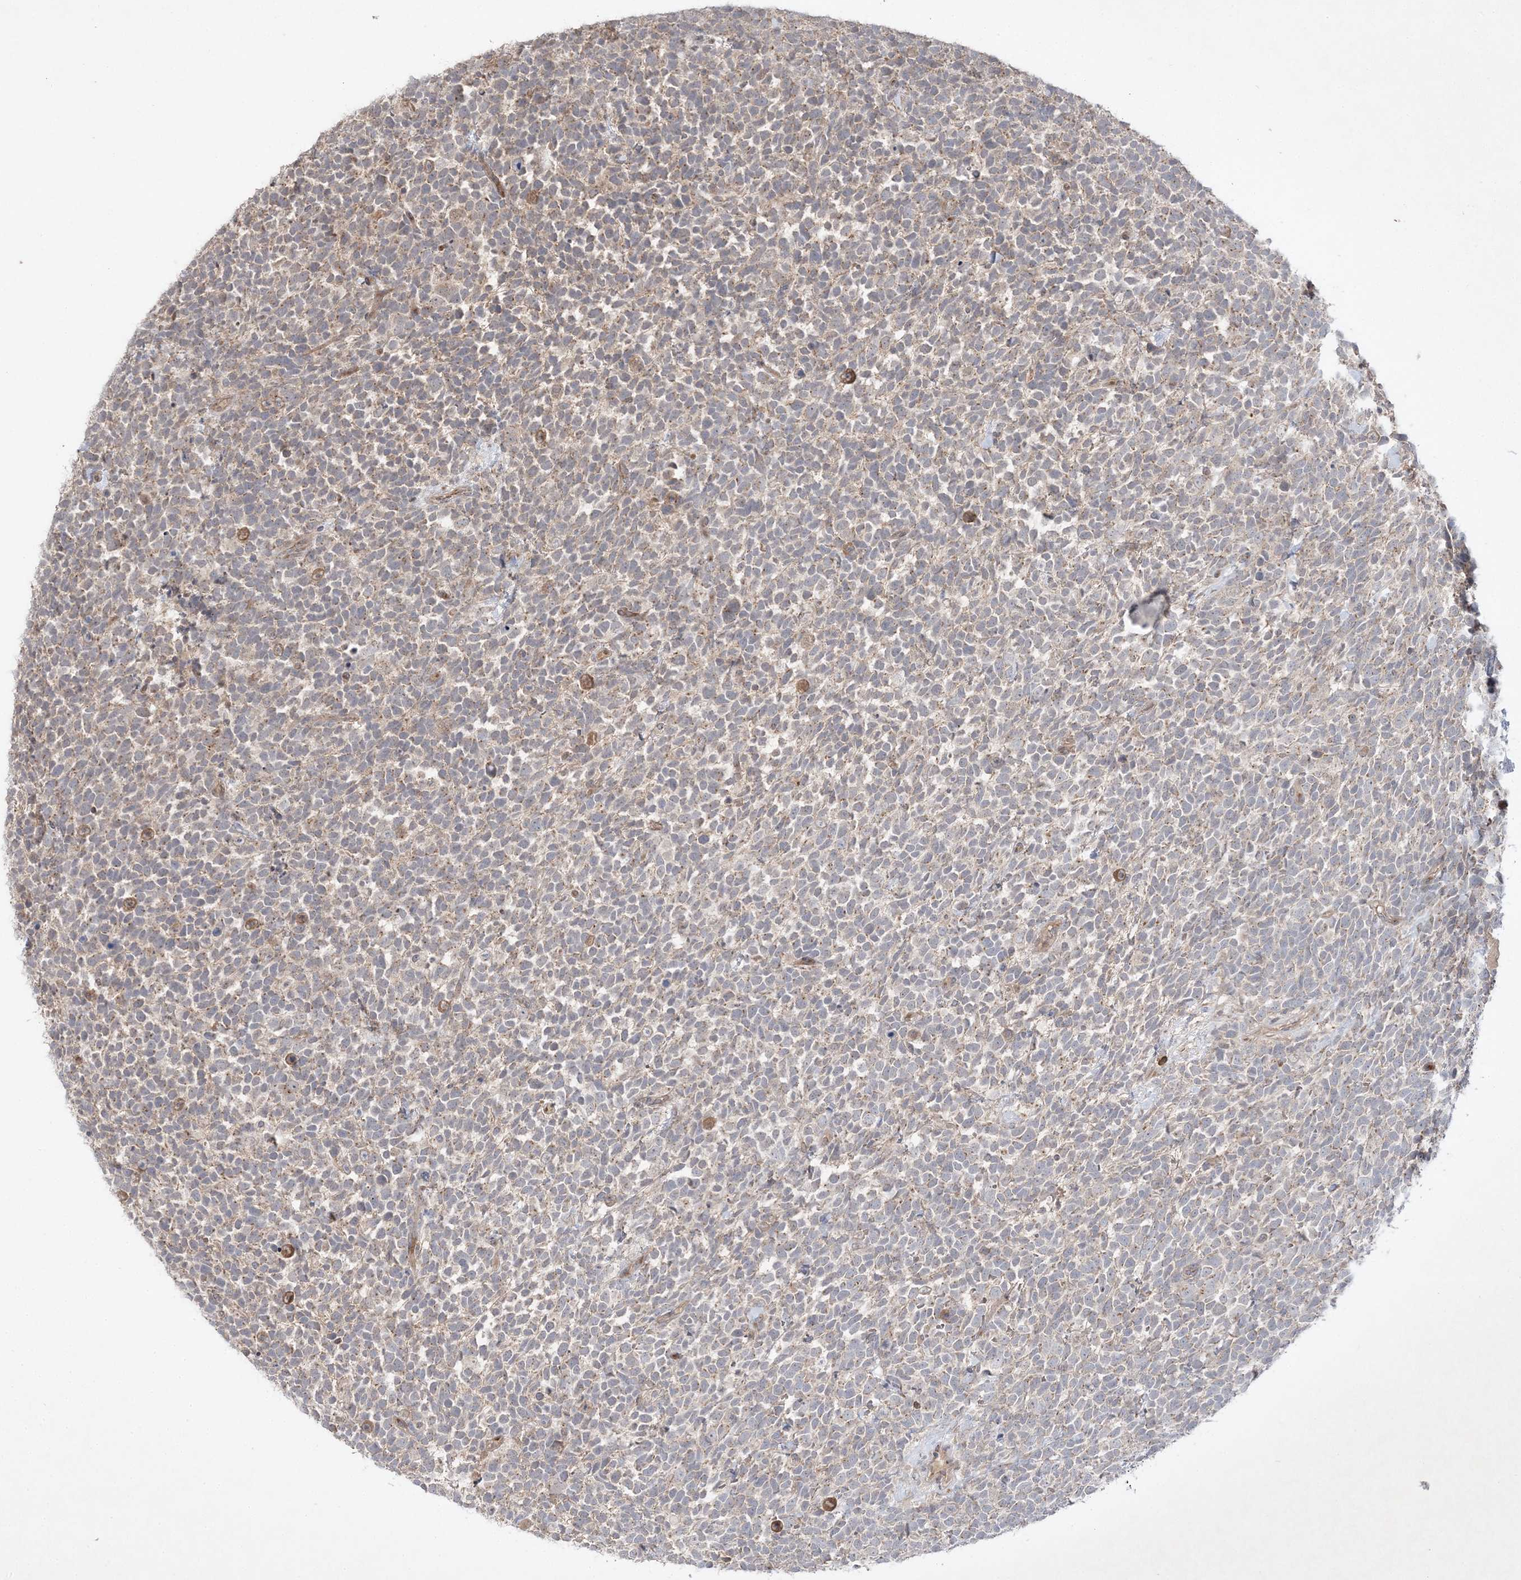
{"staining": {"intensity": "weak", "quantity": "25%-75%", "location": "cytoplasmic/membranous"}, "tissue": "urothelial cancer", "cell_type": "Tumor cells", "image_type": "cancer", "snomed": [{"axis": "morphology", "description": "Urothelial carcinoma, High grade"}, {"axis": "topography", "description": "Urinary bladder"}], "caption": "High-power microscopy captured an immunohistochemistry (IHC) histopathology image of high-grade urothelial carcinoma, revealing weak cytoplasmic/membranous staining in about 25%-75% of tumor cells.", "gene": "CLNK", "patient": {"sex": "female", "age": 82}}